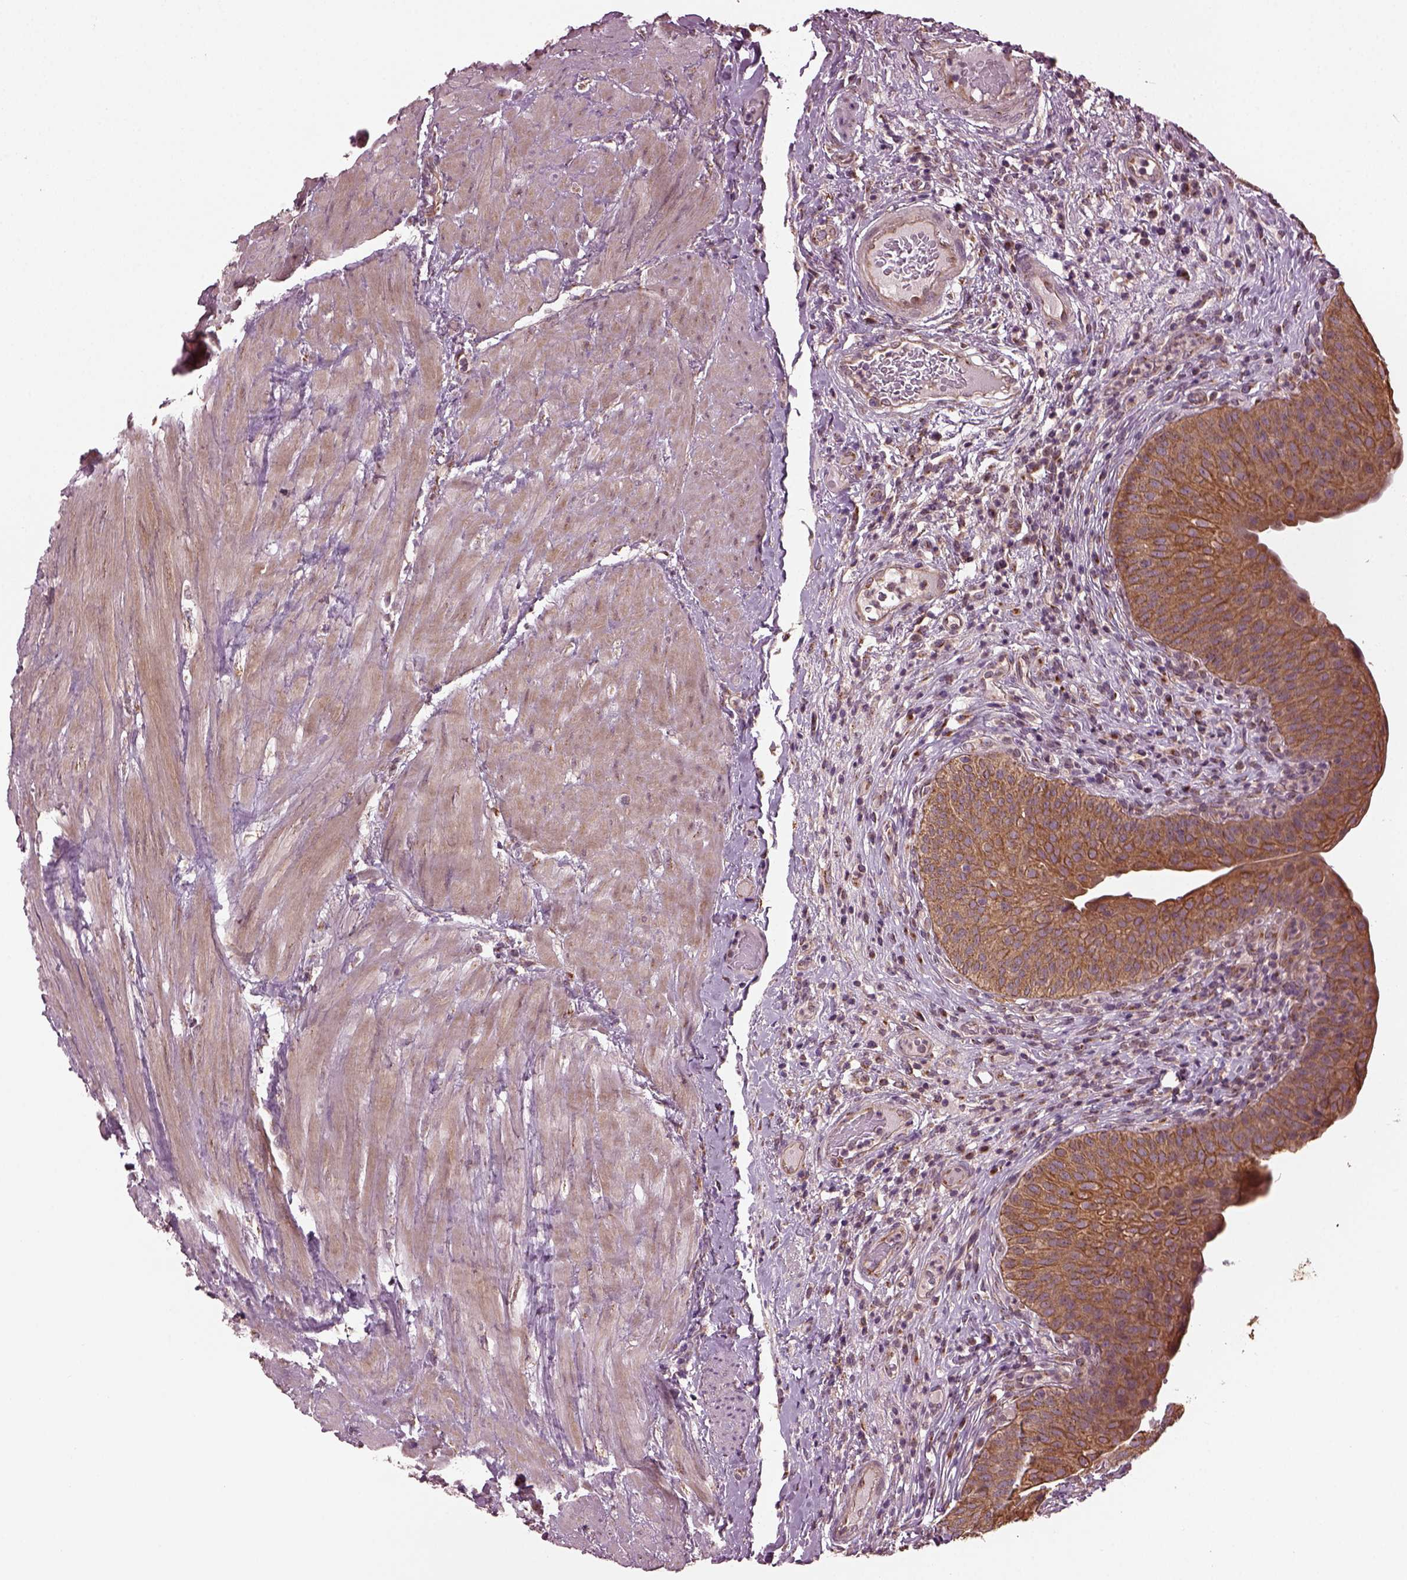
{"staining": {"intensity": "strong", "quantity": ">75%", "location": "cytoplasmic/membranous,nuclear"}, "tissue": "urinary bladder", "cell_type": "Urothelial cells", "image_type": "normal", "snomed": [{"axis": "morphology", "description": "Normal tissue, NOS"}, {"axis": "topography", "description": "Urinary bladder"}], "caption": "Normal urinary bladder was stained to show a protein in brown. There is high levels of strong cytoplasmic/membranous,nuclear expression in approximately >75% of urothelial cells. (DAB = brown stain, brightfield microscopy at high magnification).", "gene": "RUFY3", "patient": {"sex": "male", "age": 66}}